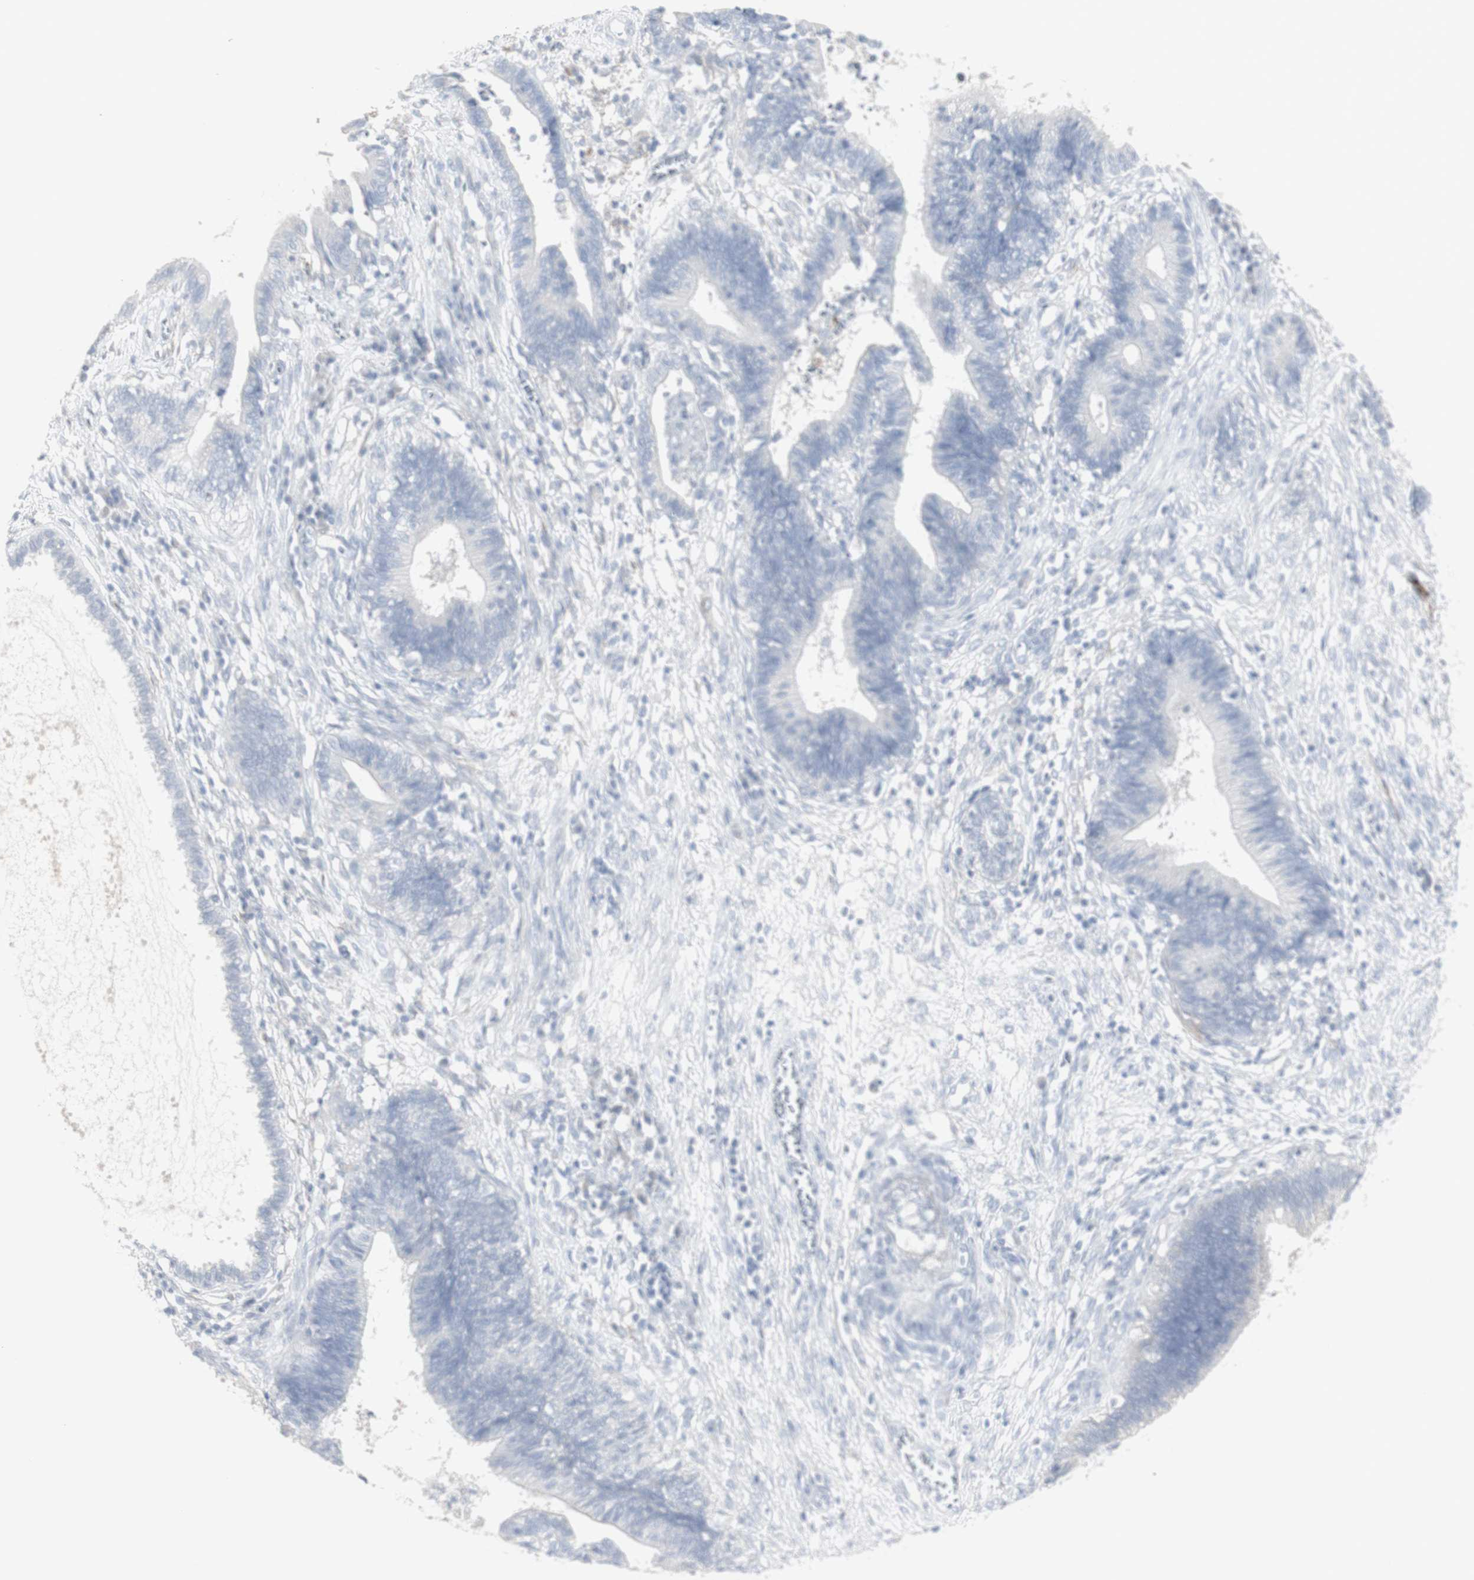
{"staining": {"intensity": "negative", "quantity": "none", "location": "none"}, "tissue": "cervical cancer", "cell_type": "Tumor cells", "image_type": "cancer", "snomed": [{"axis": "morphology", "description": "Adenocarcinoma, NOS"}, {"axis": "topography", "description": "Cervix"}], "caption": "IHC photomicrograph of human cervical cancer (adenocarcinoma) stained for a protein (brown), which shows no staining in tumor cells. Nuclei are stained in blue.", "gene": "ENSG00000198211", "patient": {"sex": "female", "age": 44}}